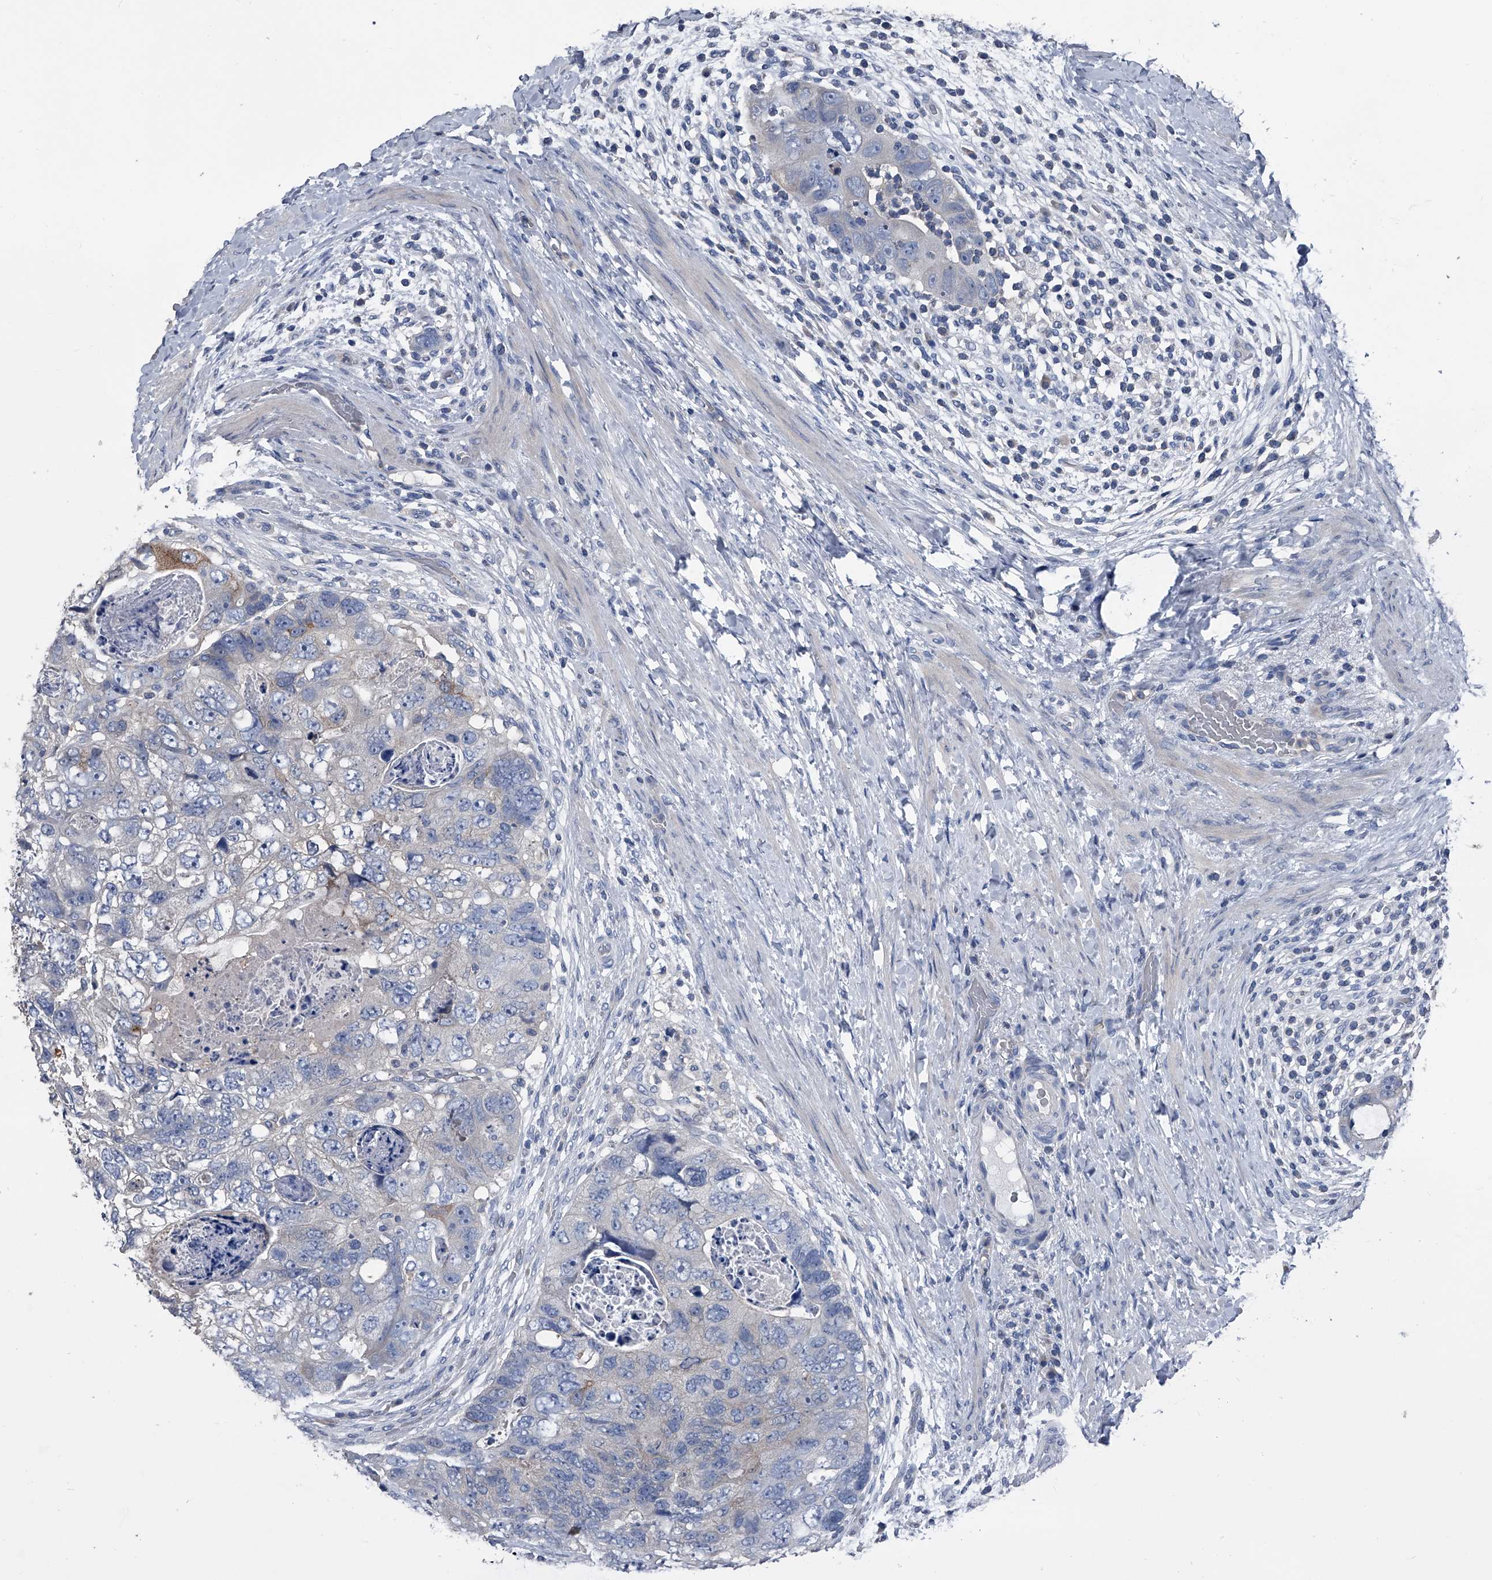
{"staining": {"intensity": "weak", "quantity": "<25%", "location": "cytoplasmic/membranous"}, "tissue": "colorectal cancer", "cell_type": "Tumor cells", "image_type": "cancer", "snomed": [{"axis": "morphology", "description": "Adenocarcinoma, NOS"}, {"axis": "topography", "description": "Rectum"}], "caption": "The histopathology image reveals no staining of tumor cells in colorectal adenocarcinoma.", "gene": "KIF13A", "patient": {"sex": "male", "age": 59}}